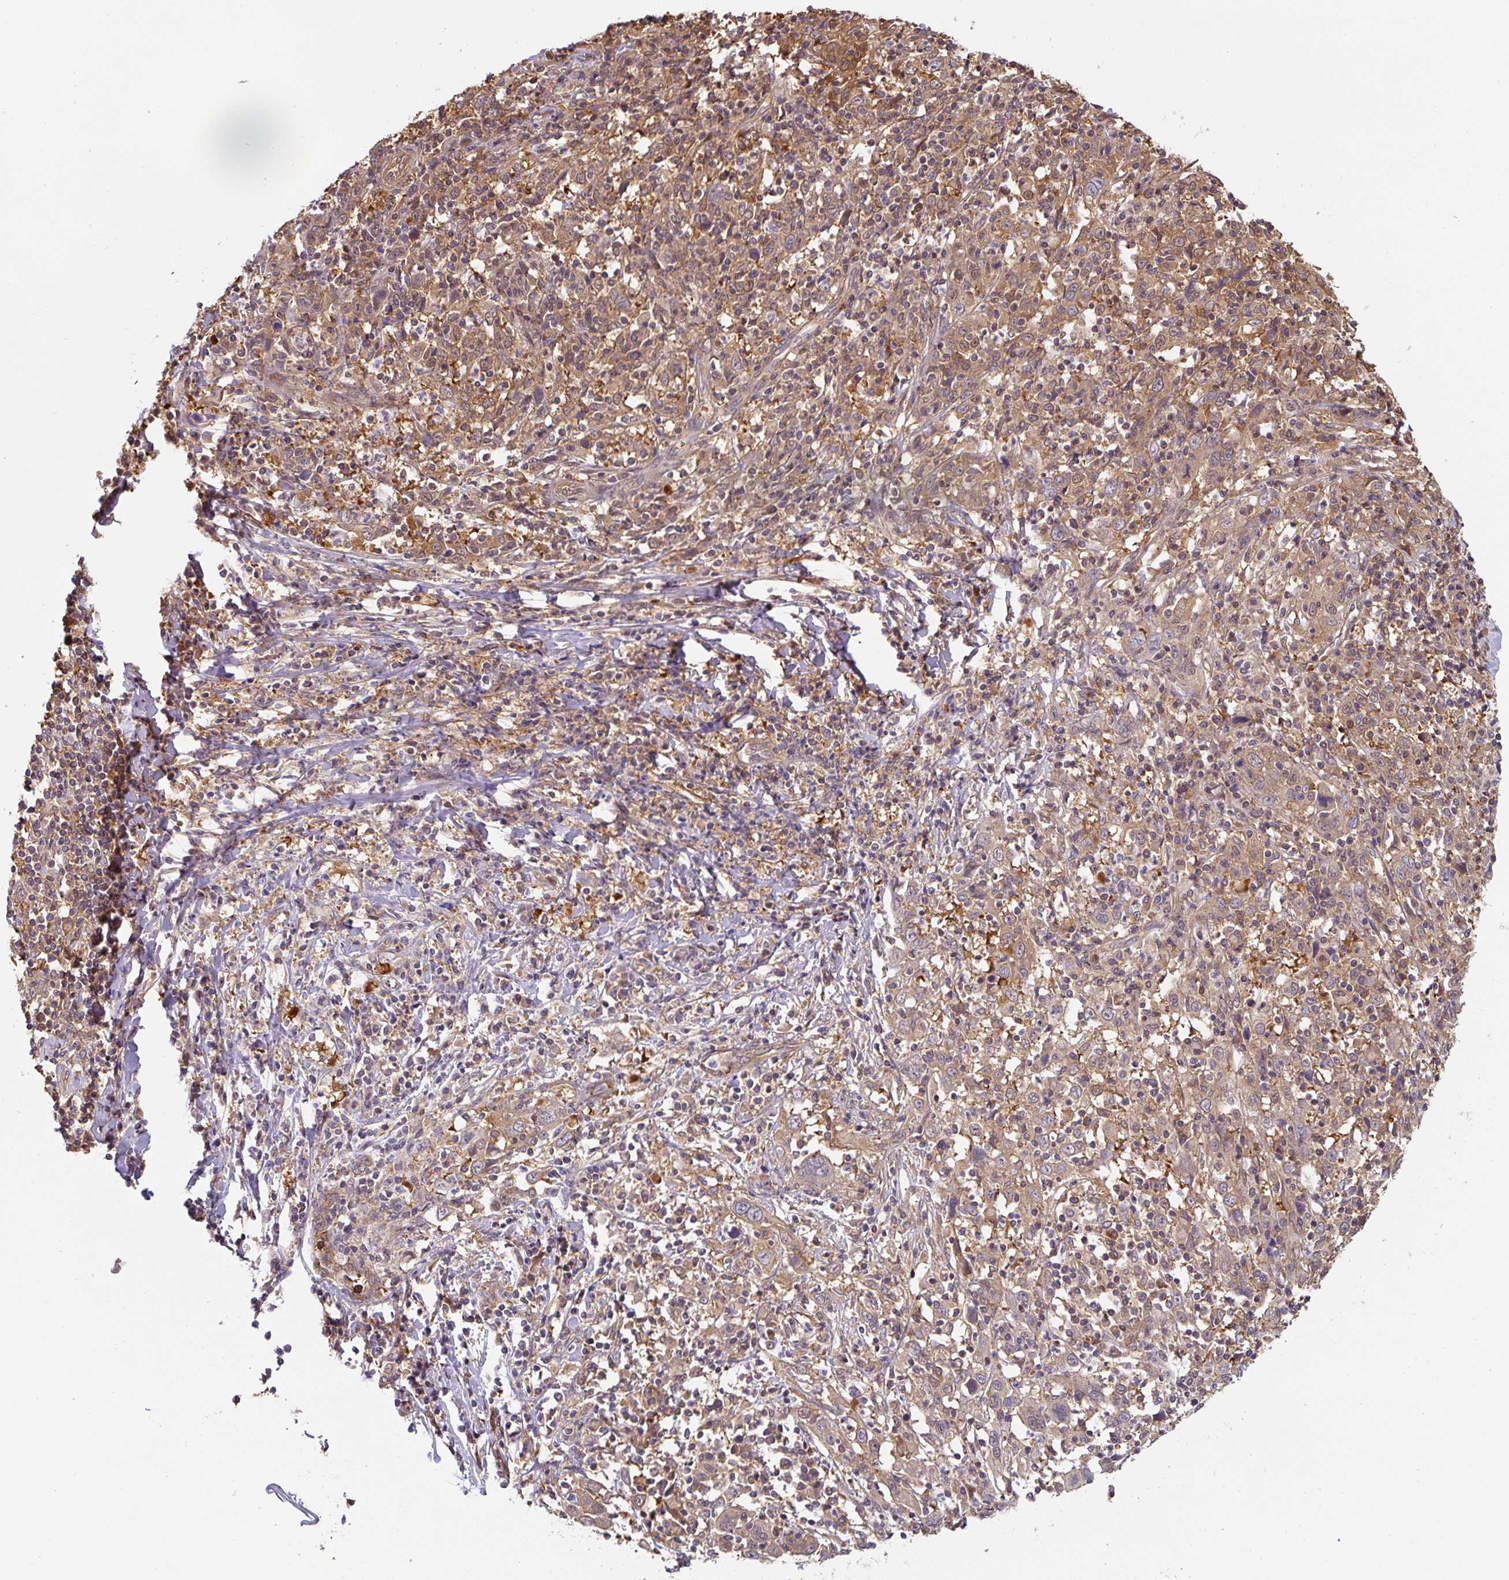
{"staining": {"intensity": "weak", "quantity": ">75%", "location": "cytoplasmic/membranous"}, "tissue": "cervical cancer", "cell_type": "Tumor cells", "image_type": "cancer", "snomed": [{"axis": "morphology", "description": "Squamous cell carcinoma, NOS"}, {"axis": "topography", "description": "Cervix"}], "caption": "Approximately >75% of tumor cells in human cervical cancer display weak cytoplasmic/membranous protein positivity as visualized by brown immunohistochemical staining.", "gene": "ST13", "patient": {"sex": "female", "age": 46}}